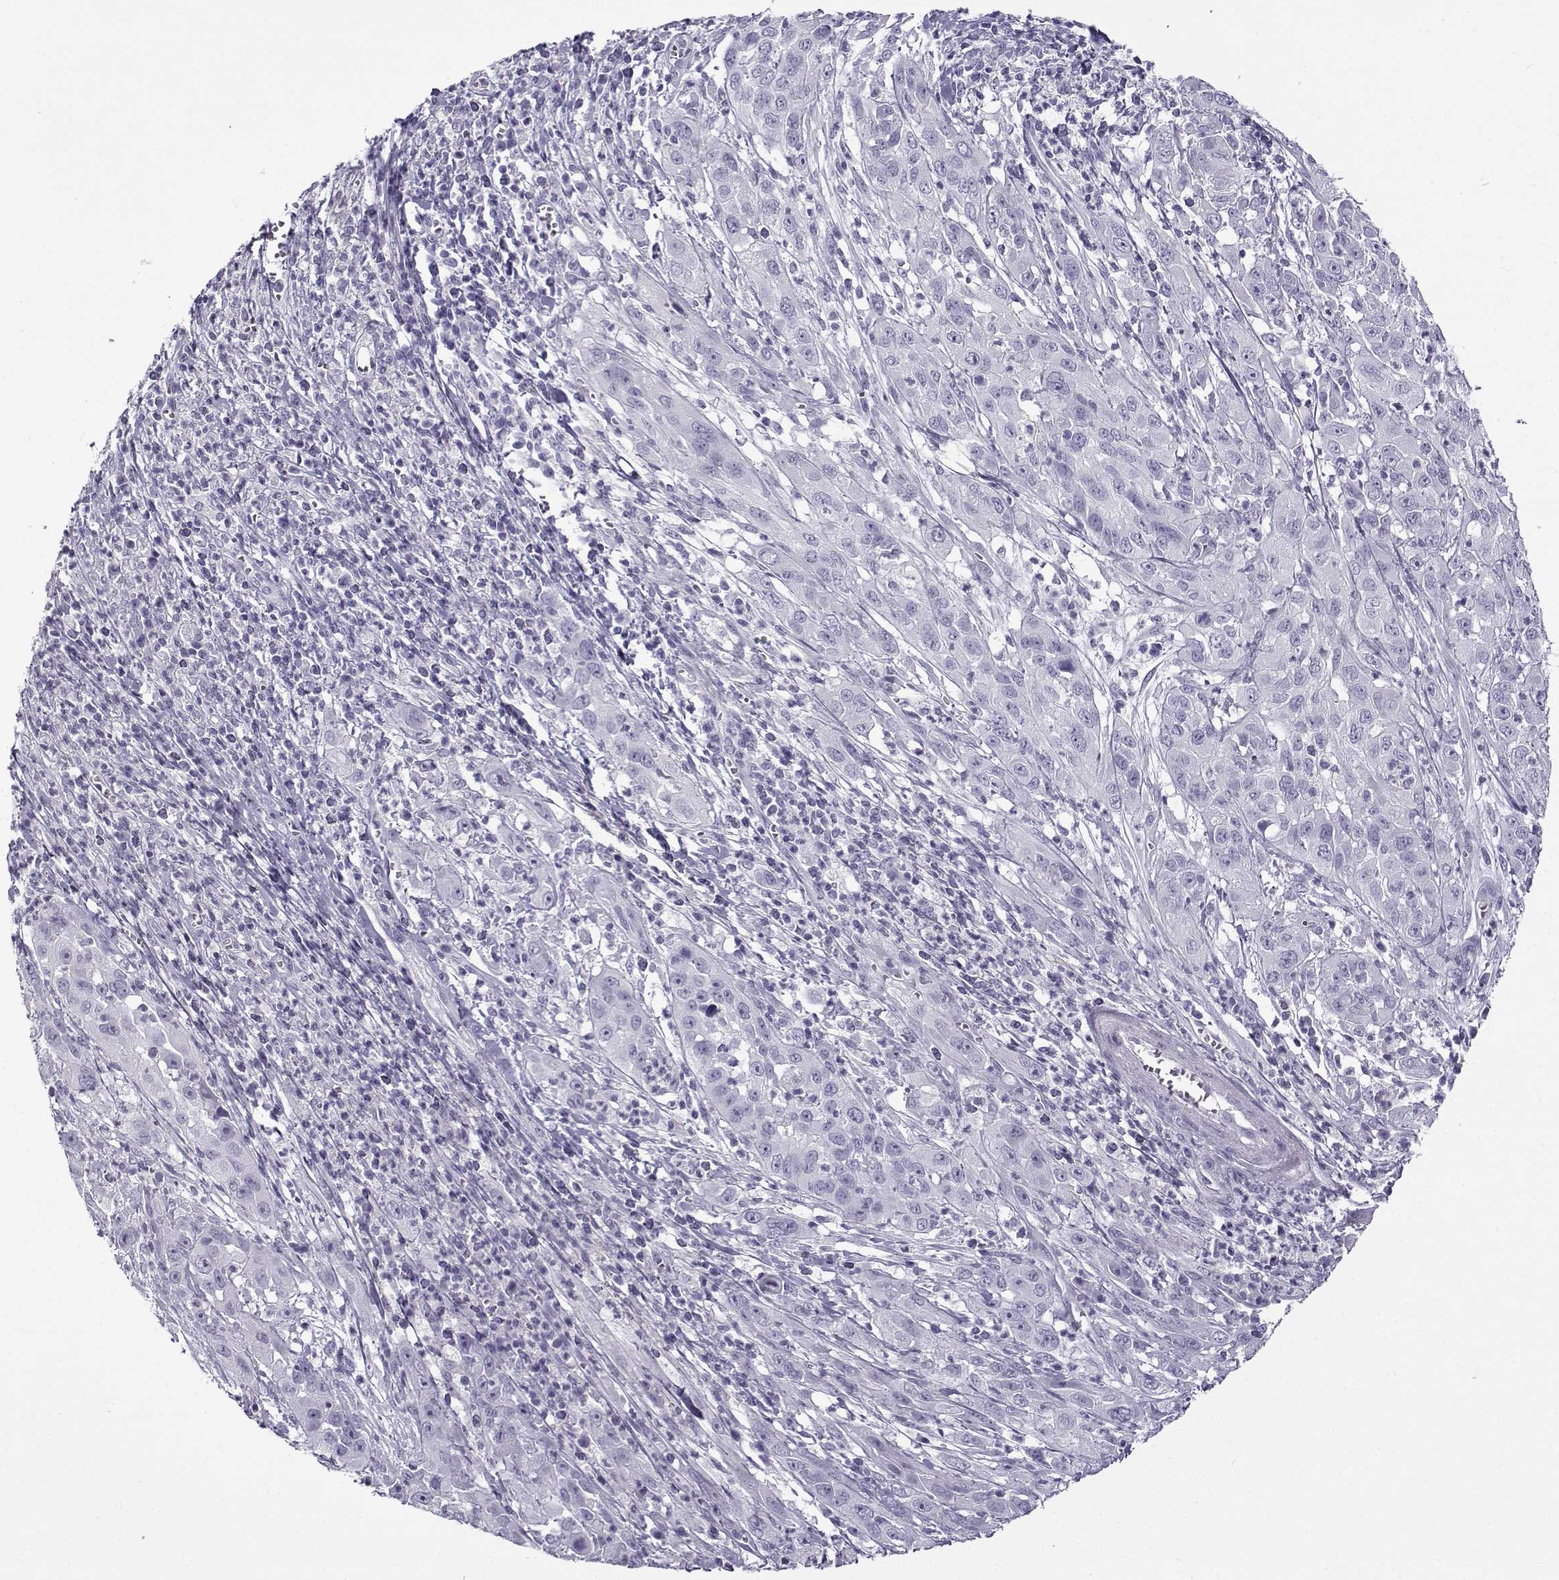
{"staining": {"intensity": "negative", "quantity": "none", "location": "none"}, "tissue": "cervical cancer", "cell_type": "Tumor cells", "image_type": "cancer", "snomed": [{"axis": "morphology", "description": "Squamous cell carcinoma, NOS"}, {"axis": "topography", "description": "Cervix"}], "caption": "IHC of cervical cancer displays no expression in tumor cells.", "gene": "GTSF1L", "patient": {"sex": "female", "age": 32}}